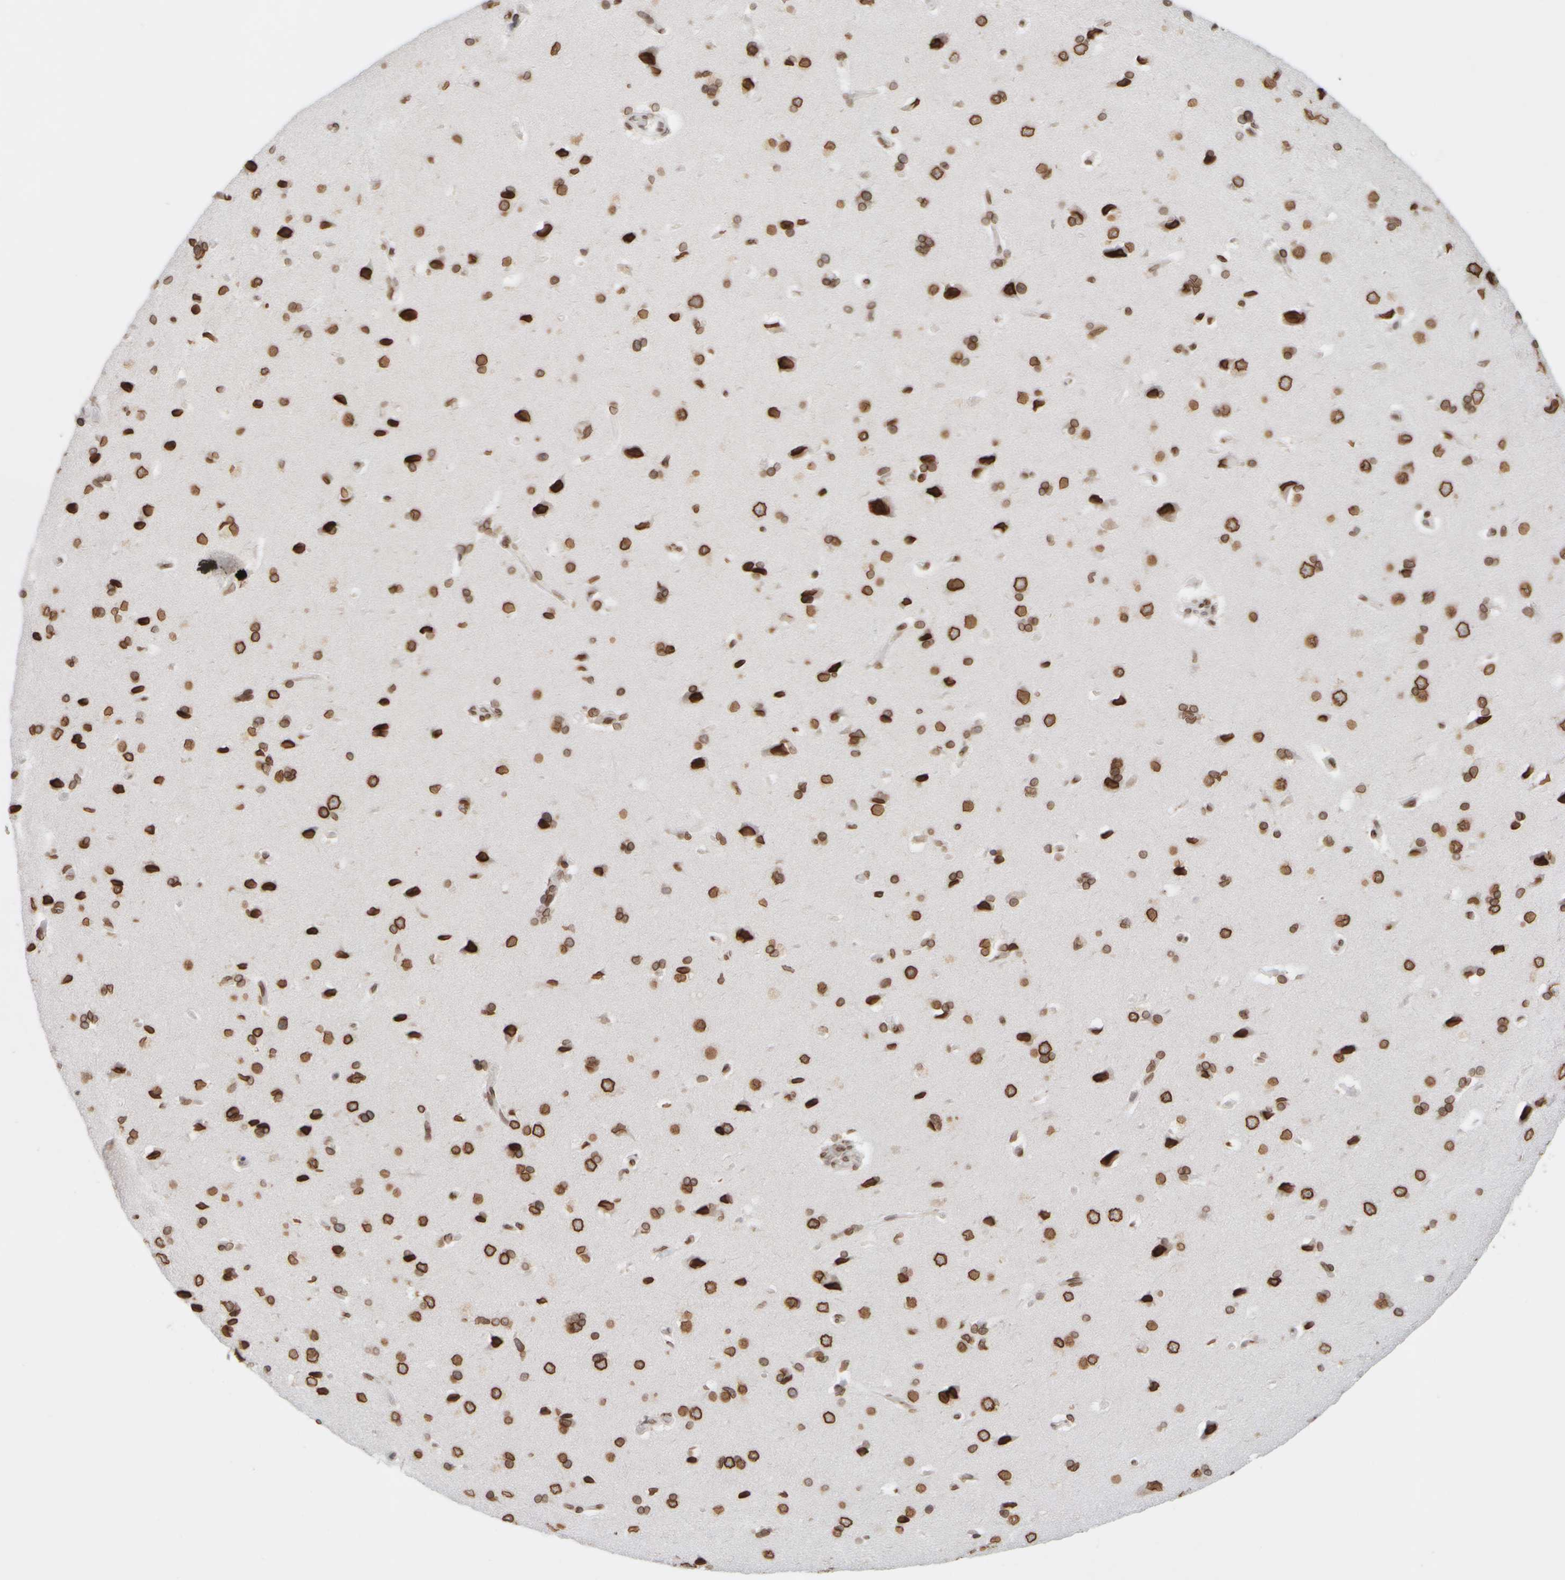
{"staining": {"intensity": "moderate", "quantity": ">75%", "location": "cytoplasmic/membranous,nuclear"}, "tissue": "cerebral cortex", "cell_type": "Endothelial cells", "image_type": "normal", "snomed": [{"axis": "morphology", "description": "Normal tissue, NOS"}, {"axis": "topography", "description": "Cerebral cortex"}], "caption": "A high-resolution image shows immunohistochemistry staining of unremarkable cerebral cortex, which reveals moderate cytoplasmic/membranous,nuclear positivity in about >75% of endothelial cells. Using DAB (3,3'-diaminobenzidine) (brown) and hematoxylin (blue) stains, captured at high magnification using brightfield microscopy.", "gene": "ZC3HC1", "patient": {"sex": "male", "age": 62}}